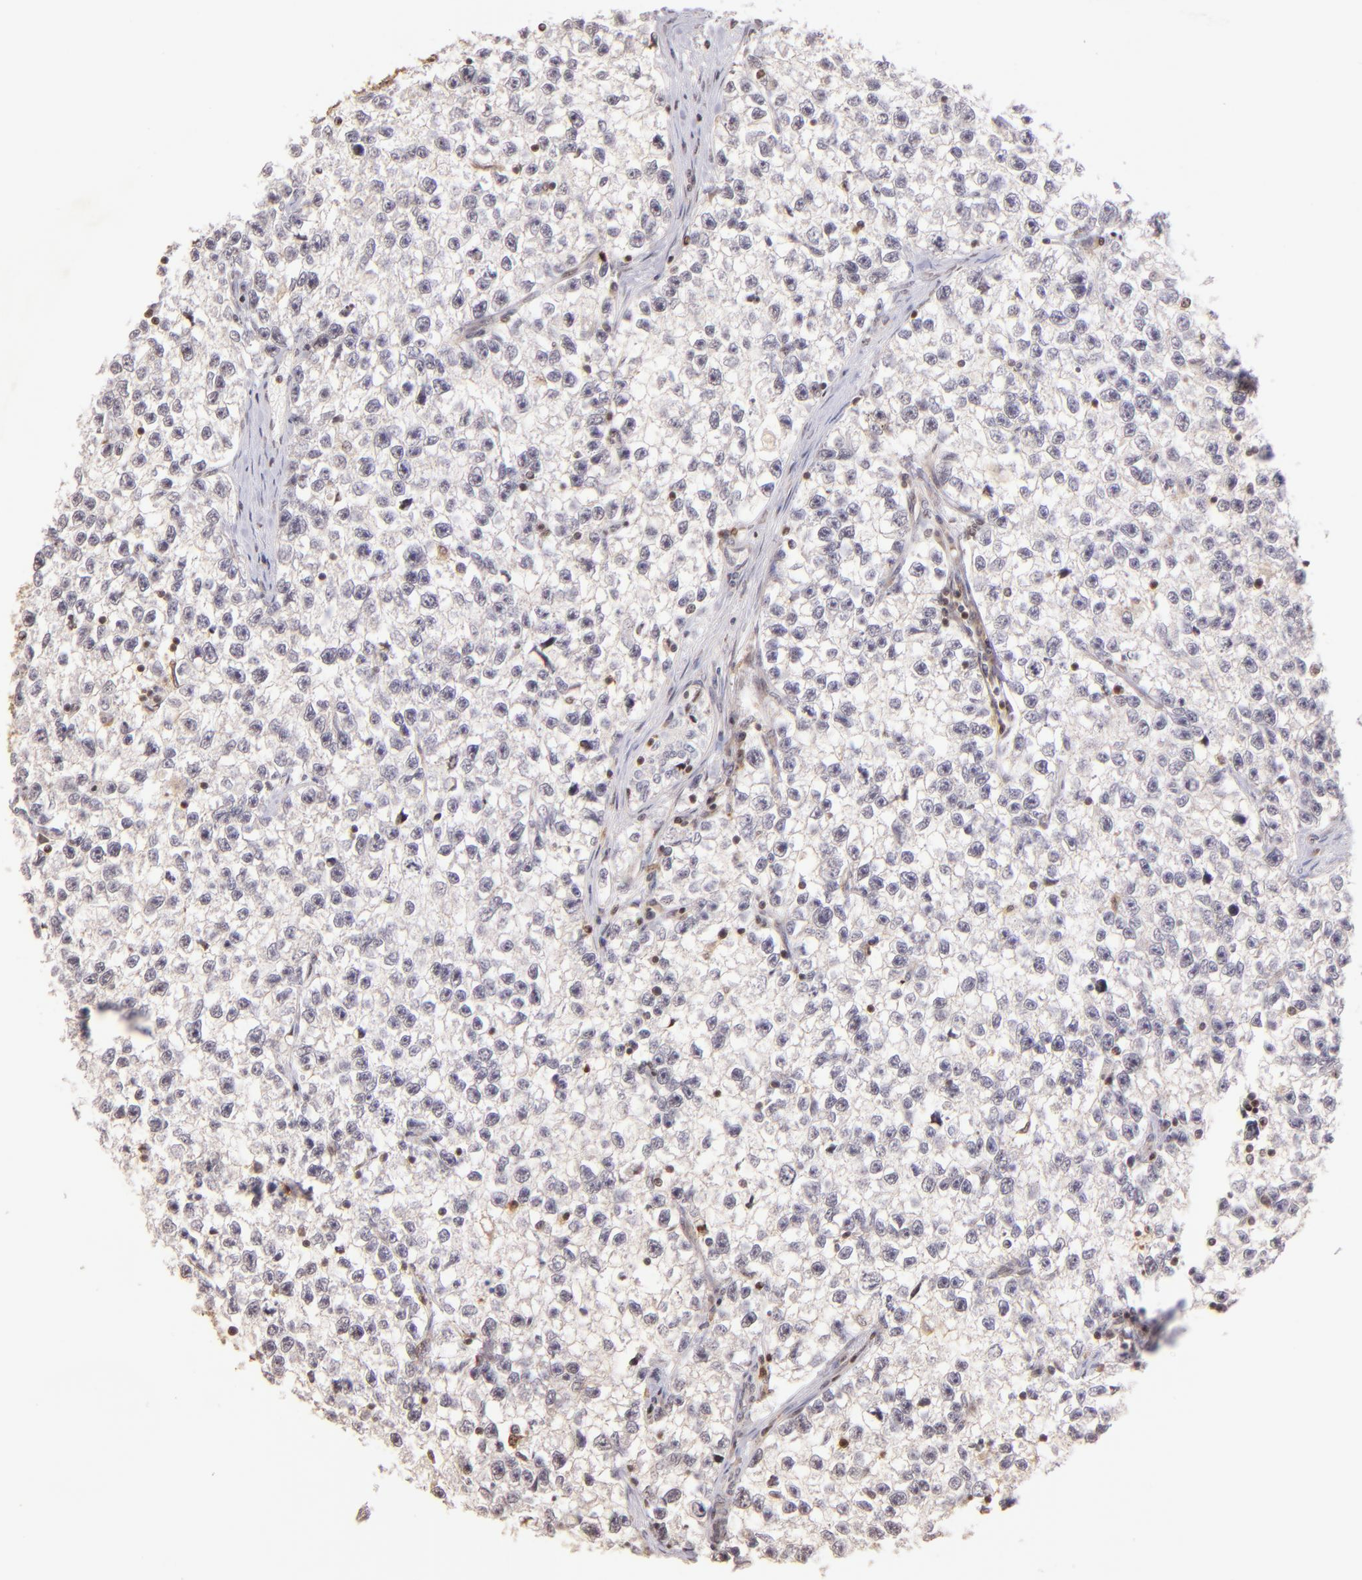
{"staining": {"intensity": "weak", "quantity": ">75%", "location": "cytoplasmic/membranous"}, "tissue": "testis cancer", "cell_type": "Tumor cells", "image_type": "cancer", "snomed": [{"axis": "morphology", "description": "Seminoma, NOS"}, {"axis": "morphology", "description": "Carcinoma, Embryonal, NOS"}, {"axis": "topography", "description": "Testis"}], "caption": "A photomicrograph of human testis embryonal carcinoma stained for a protein displays weak cytoplasmic/membranous brown staining in tumor cells.", "gene": "BTK", "patient": {"sex": "male", "age": 30}}